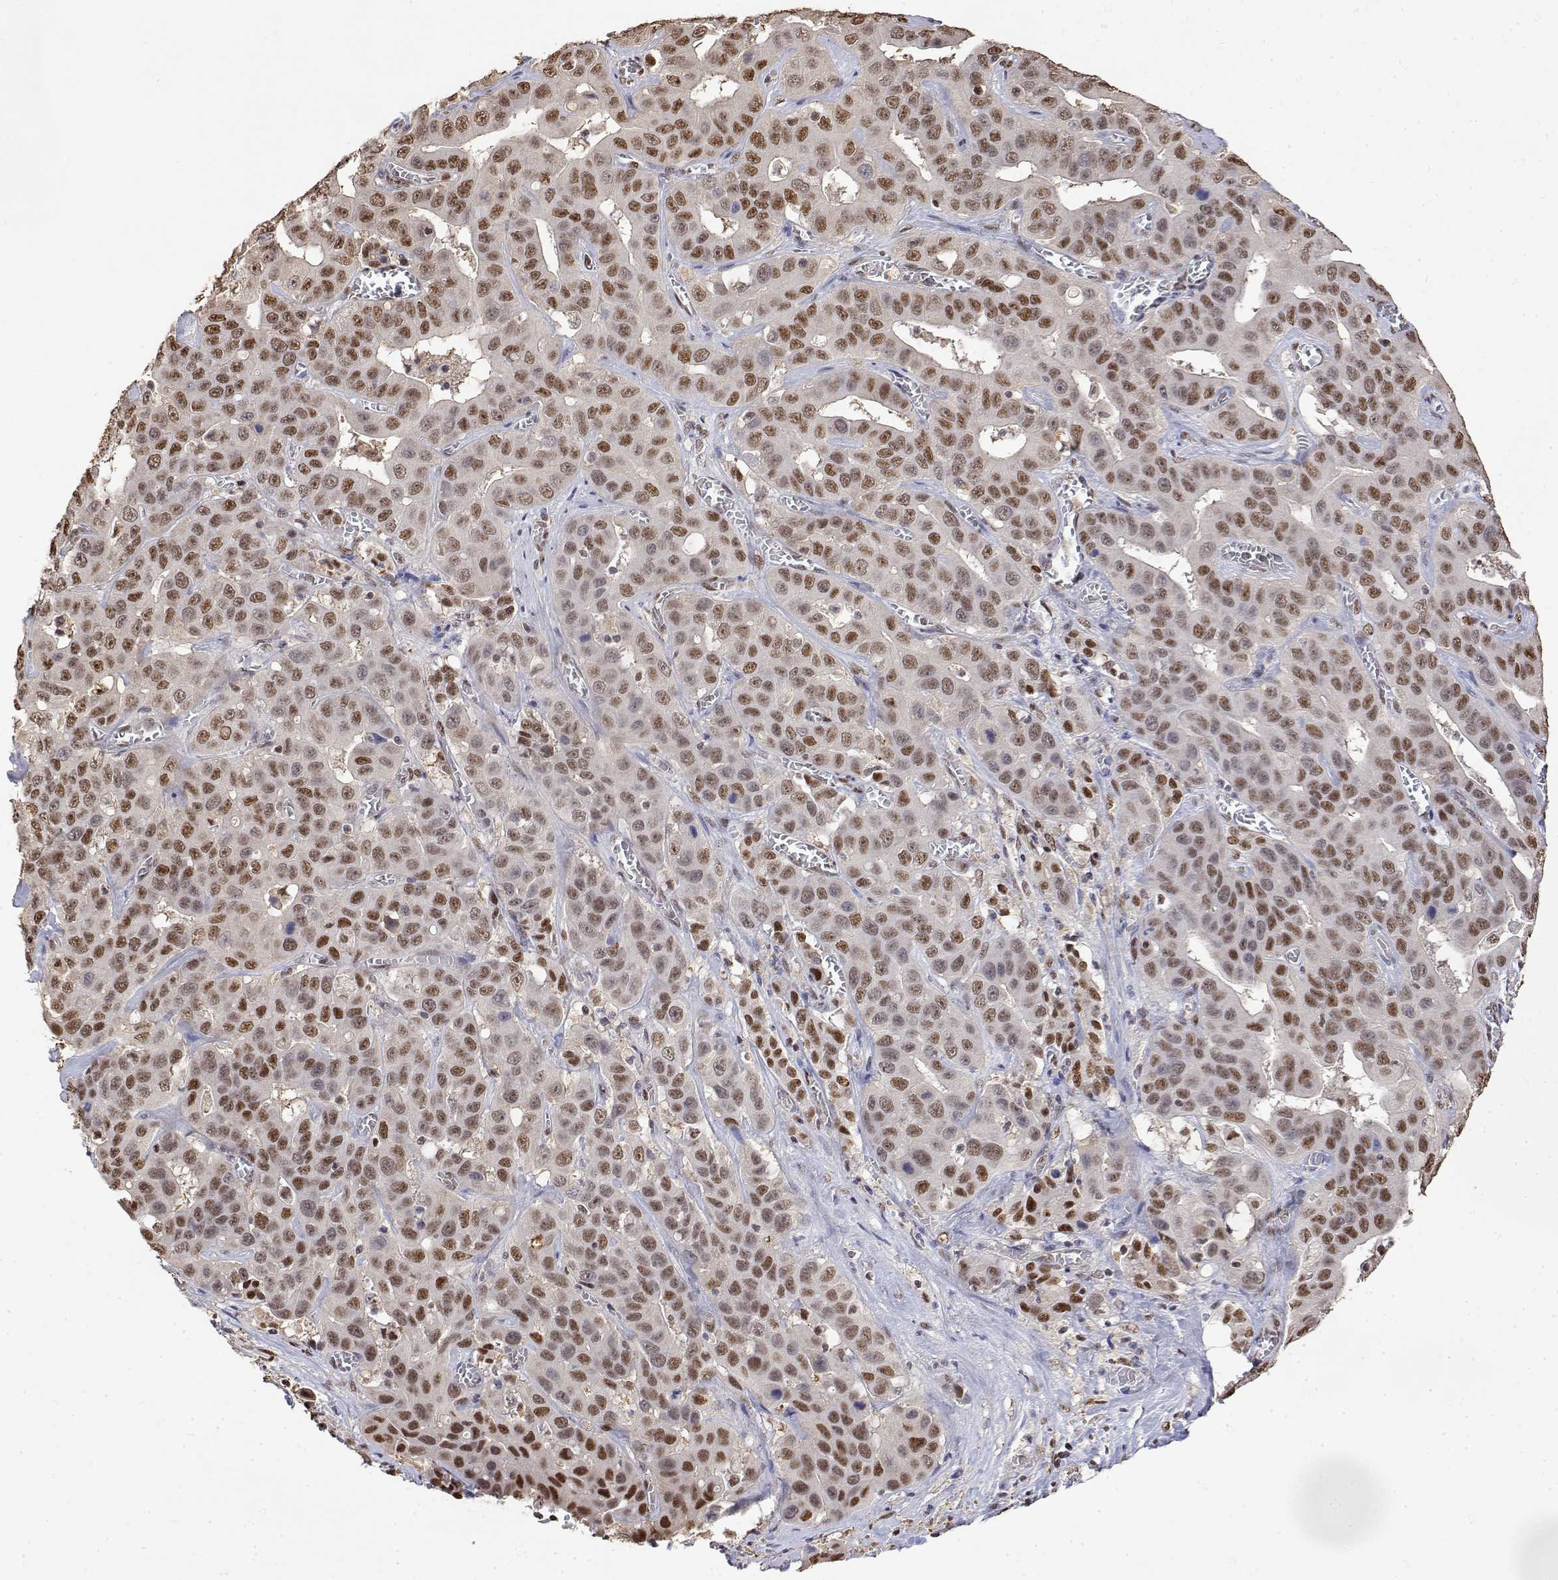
{"staining": {"intensity": "moderate", "quantity": ">75%", "location": "nuclear"}, "tissue": "liver cancer", "cell_type": "Tumor cells", "image_type": "cancer", "snomed": [{"axis": "morphology", "description": "Cholangiocarcinoma"}, {"axis": "topography", "description": "Liver"}], "caption": "IHC micrograph of cholangiocarcinoma (liver) stained for a protein (brown), which demonstrates medium levels of moderate nuclear staining in approximately >75% of tumor cells.", "gene": "TPI1", "patient": {"sex": "female", "age": 52}}